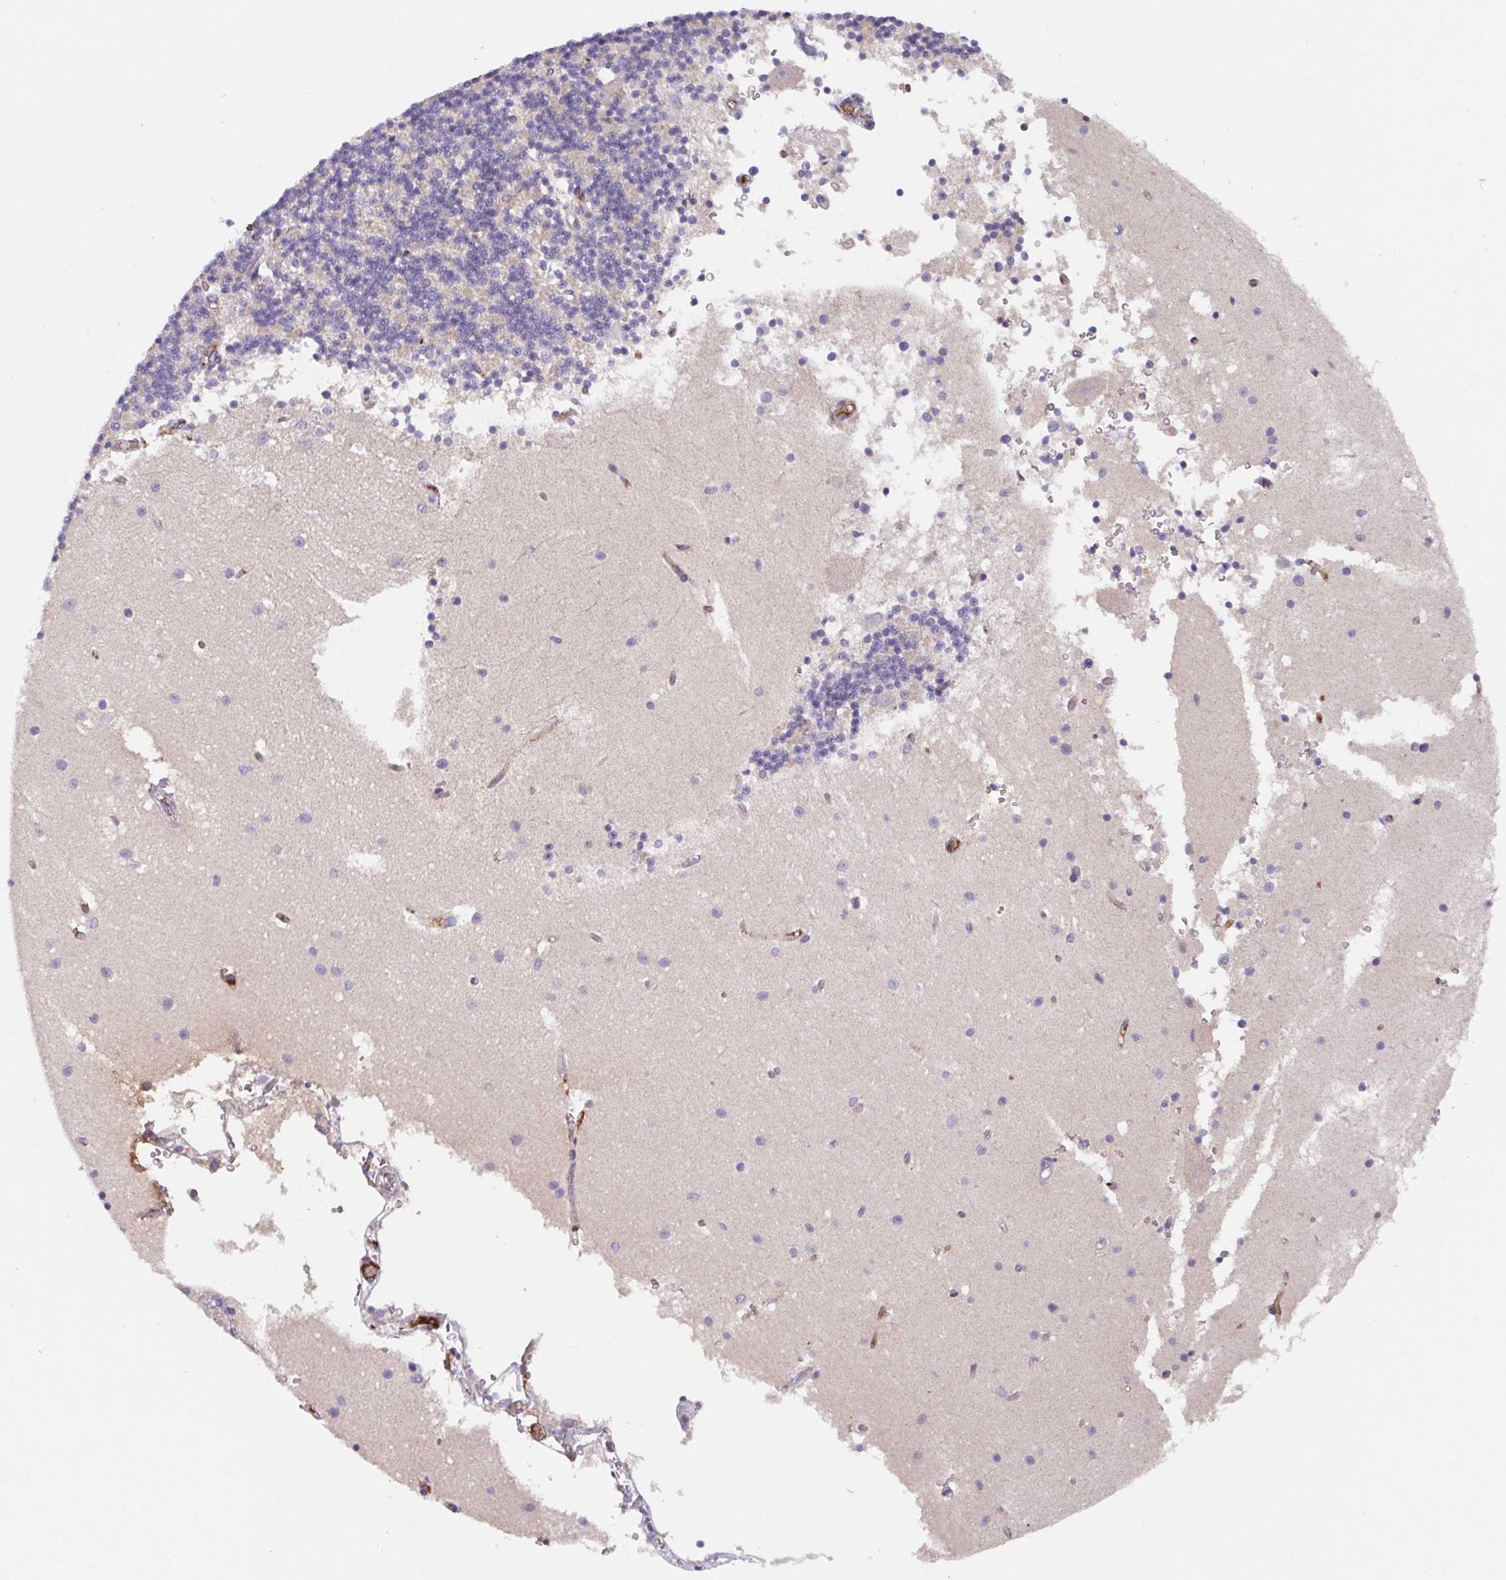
{"staining": {"intensity": "negative", "quantity": "none", "location": "none"}, "tissue": "cerebellum", "cell_type": "Cells in granular layer", "image_type": "normal", "snomed": [{"axis": "morphology", "description": "Normal tissue, NOS"}, {"axis": "topography", "description": "Cerebellum"}], "caption": "This is a image of IHC staining of unremarkable cerebellum, which shows no positivity in cells in granular layer.", "gene": "LPA", "patient": {"sex": "male", "age": 54}}